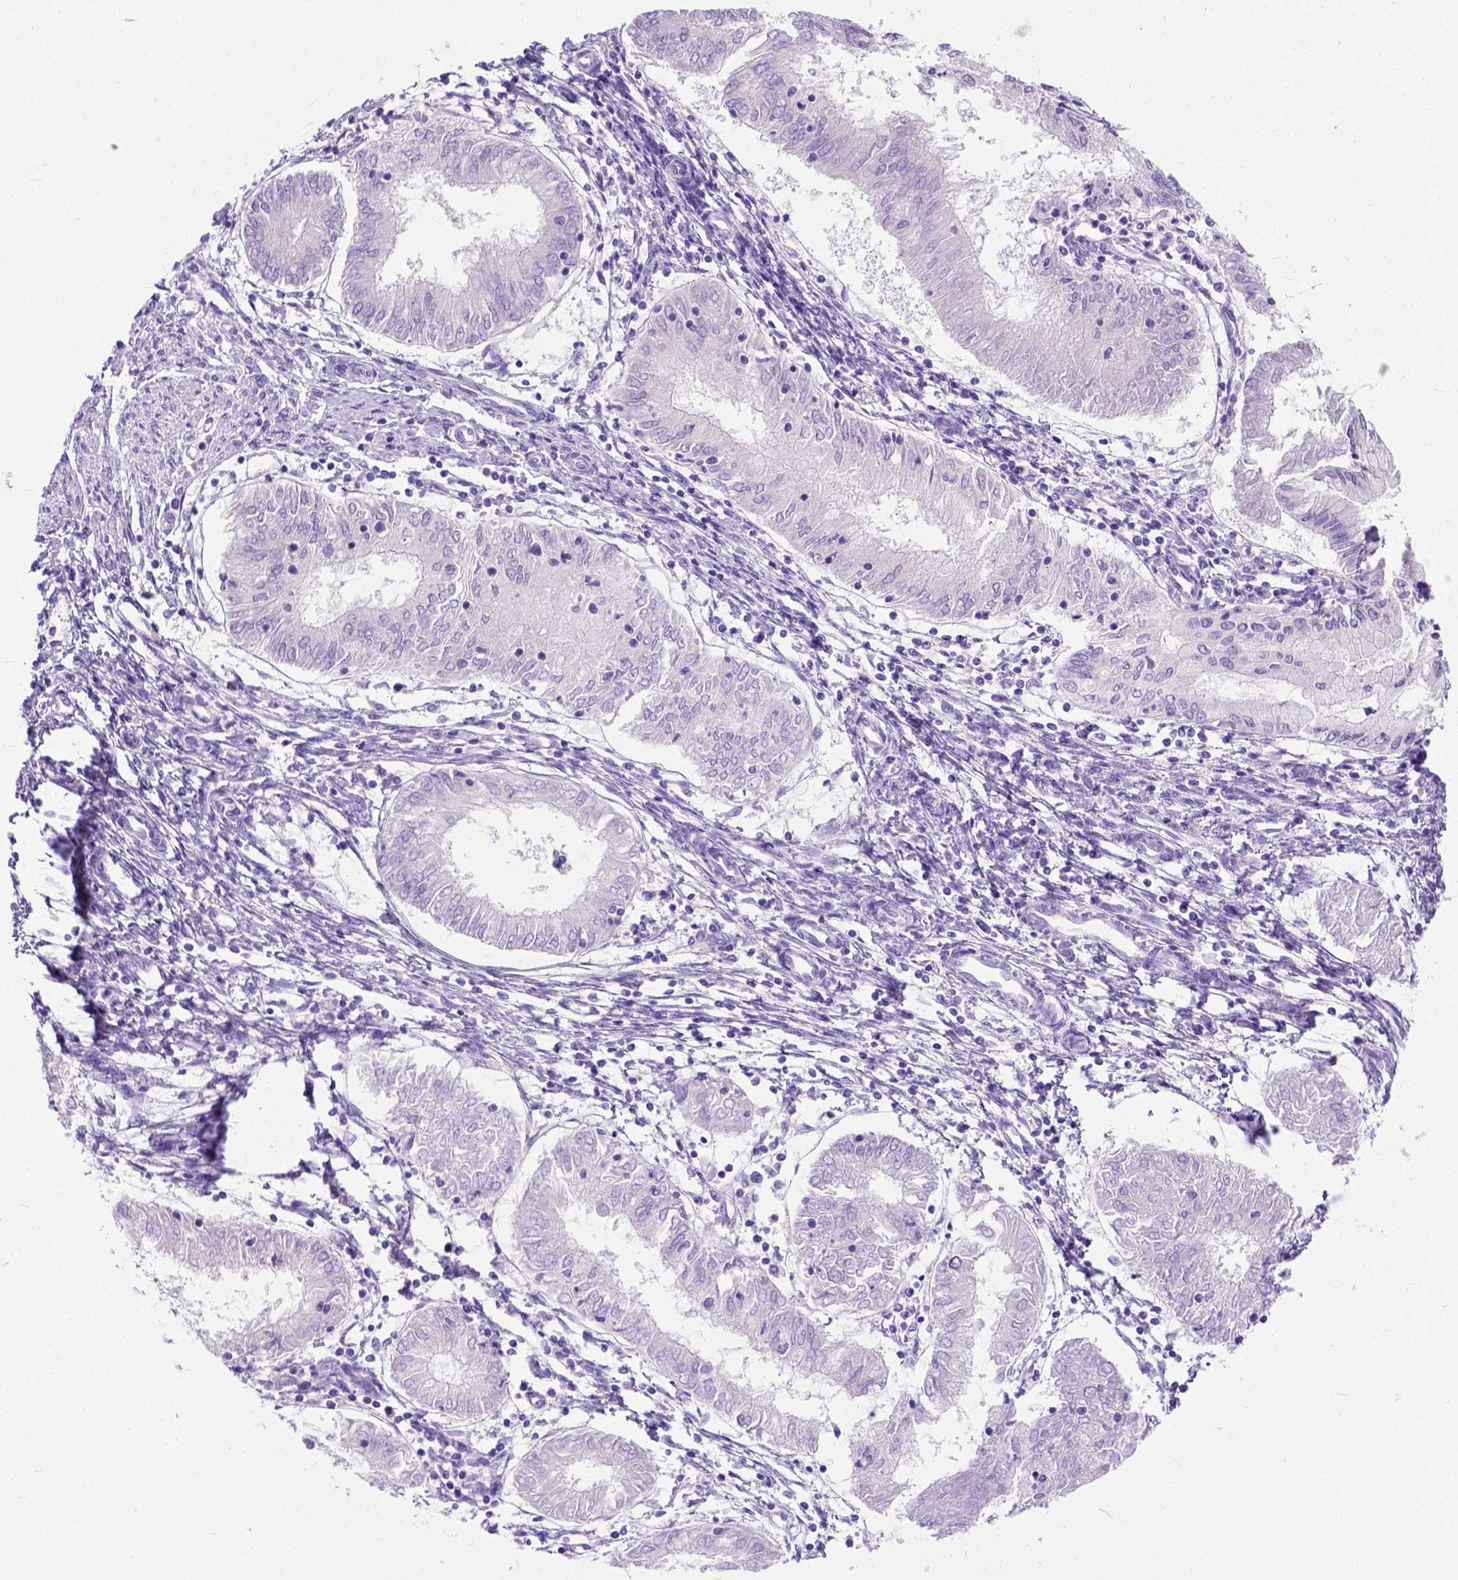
{"staining": {"intensity": "negative", "quantity": "none", "location": "none"}, "tissue": "endometrial cancer", "cell_type": "Tumor cells", "image_type": "cancer", "snomed": [{"axis": "morphology", "description": "Adenocarcinoma, NOS"}, {"axis": "topography", "description": "Endometrium"}], "caption": "This histopathology image is of endometrial adenocarcinoma stained with immunohistochemistry (IHC) to label a protein in brown with the nuclei are counter-stained blue. There is no positivity in tumor cells.", "gene": "ODAD3", "patient": {"sex": "female", "age": 68}}